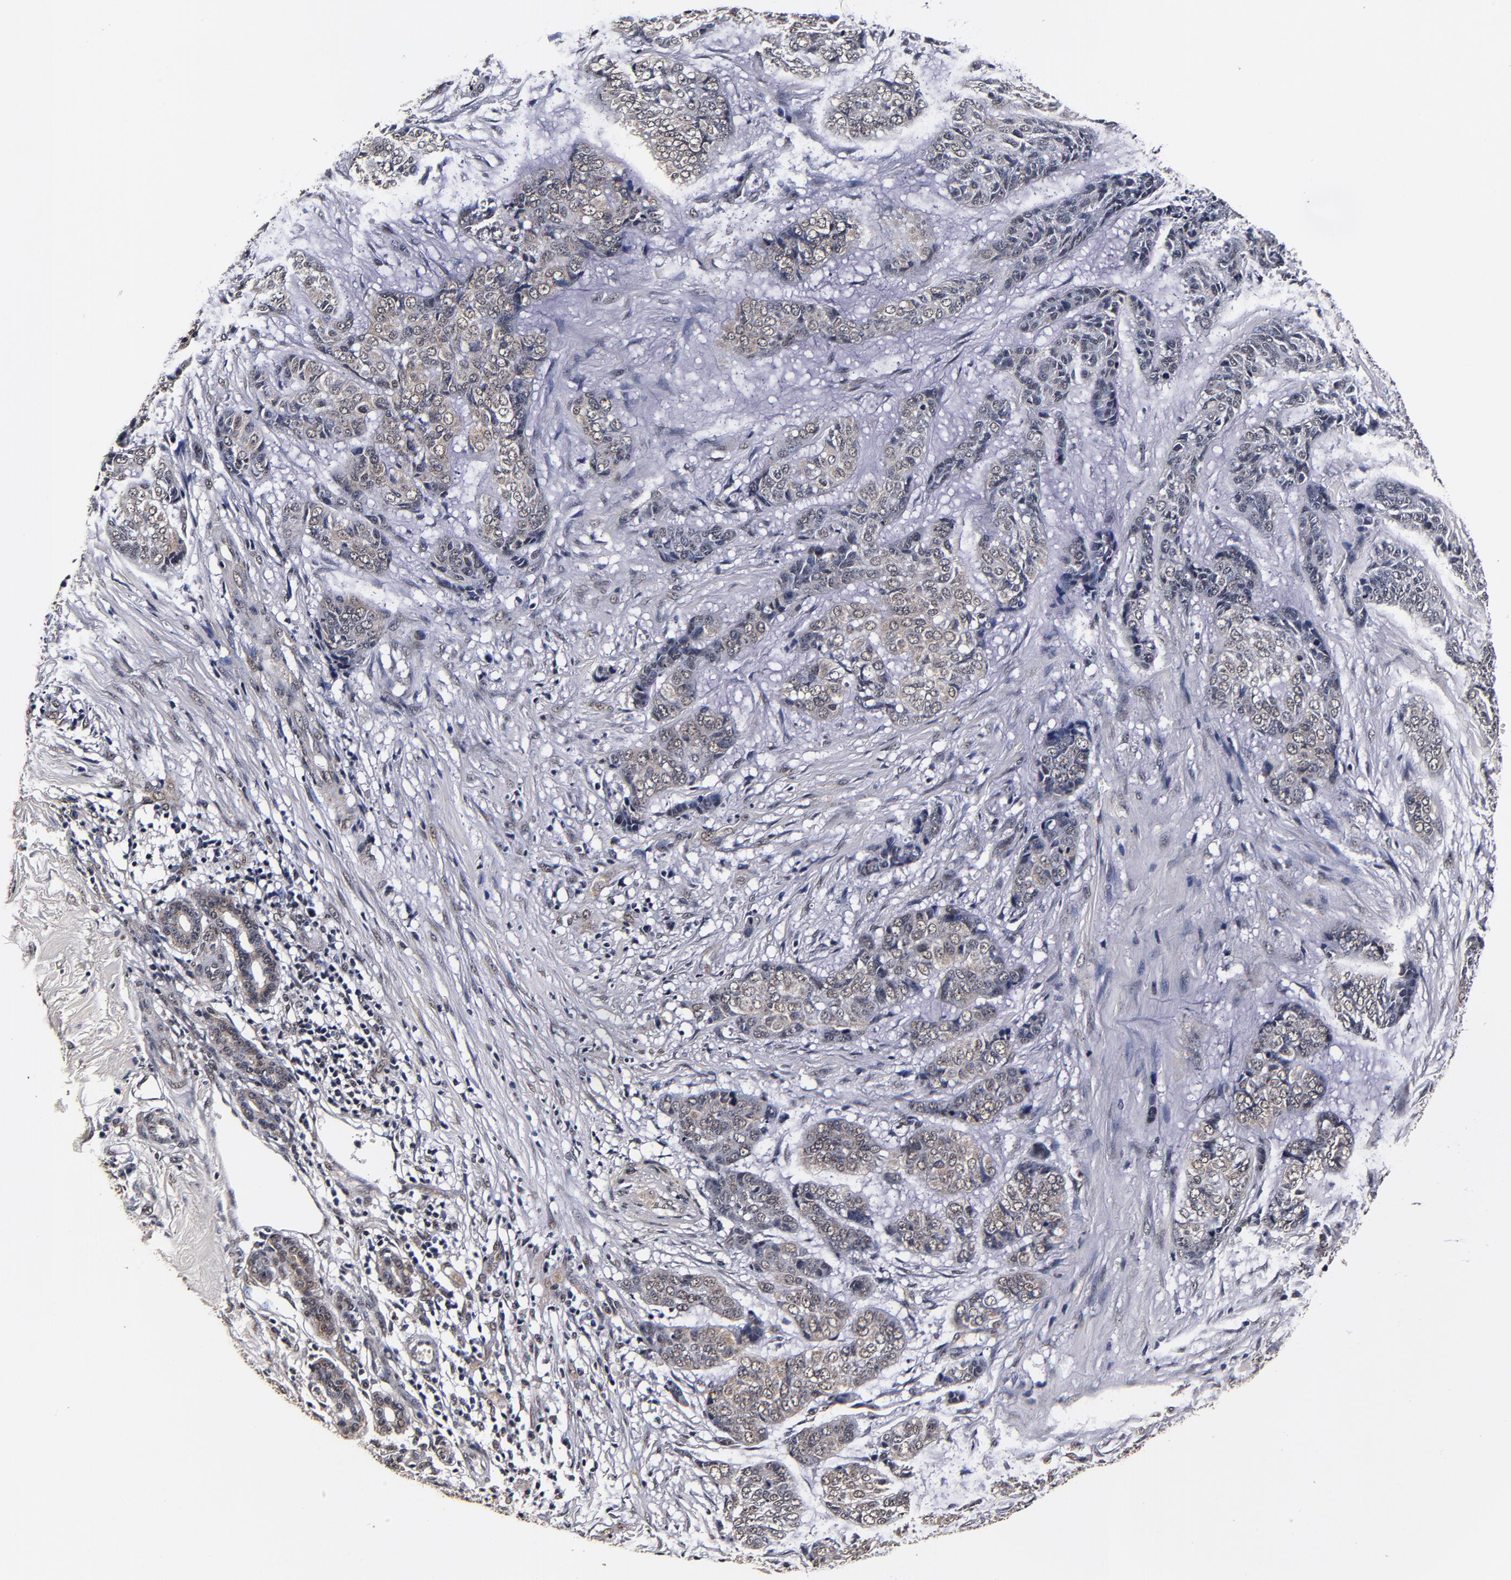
{"staining": {"intensity": "weak", "quantity": "25%-75%", "location": "cytoplasmic/membranous"}, "tissue": "skin cancer", "cell_type": "Tumor cells", "image_type": "cancer", "snomed": [{"axis": "morphology", "description": "Basal cell carcinoma"}, {"axis": "topography", "description": "Skin"}], "caption": "A histopathology image showing weak cytoplasmic/membranous expression in approximately 25%-75% of tumor cells in skin basal cell carcinoma, as visualized by brown immunohistochemical staining.", "gene": "MMP15", "patient": {"sex": "female", "age": 64}}